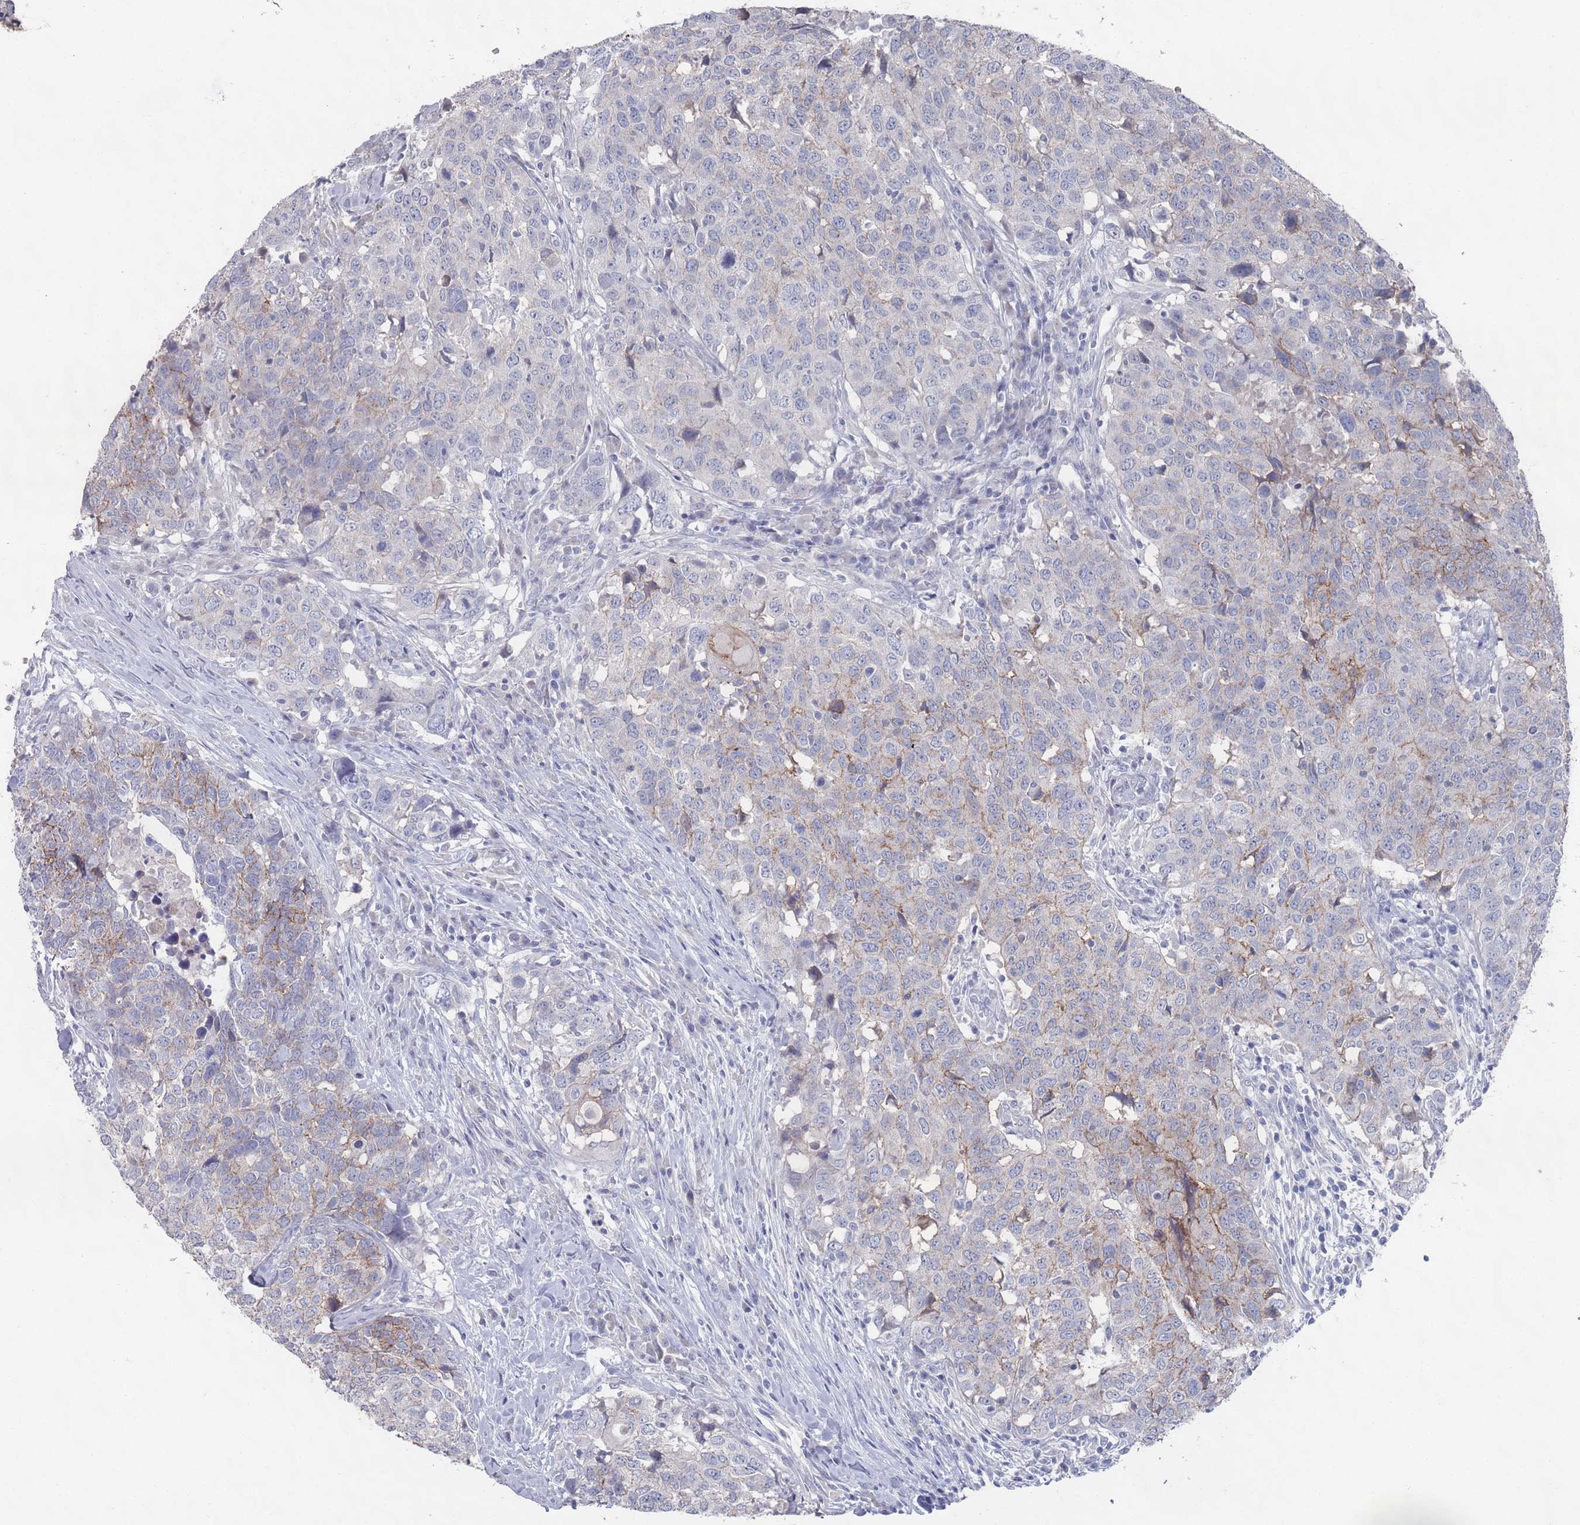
{"staining": {"intensity": "moderate", "quantity": "25%-75%", "location": "cytoplasmic/membranous"}, "tissue": "head and neck cancer", "cell_type": "Tumor cells", "image_type": "cancer", "snomed": [{"axis": "morphology", "description": "Normal tissue, NOS"}, {"axis": "morphology", "description": "Squamous cell carcinoma, NOS"}, {"axis": "topography", "description": "Skeletal muscle"}, {"axis": "topography", "description": "Vascular tissue"}, {"axis": "topography", "description": "Peripheral nerve tissue"}, {"axis": "topography", "description": "Head-Neck"}], "caption": "Head and neck squamous cell carcinoma tissue displays moderate cytoplasmic/membranous expression in about 25%-75% of tumor cells", "gene": "PROM2", "patient": {"sex": "male", "age": 66}}